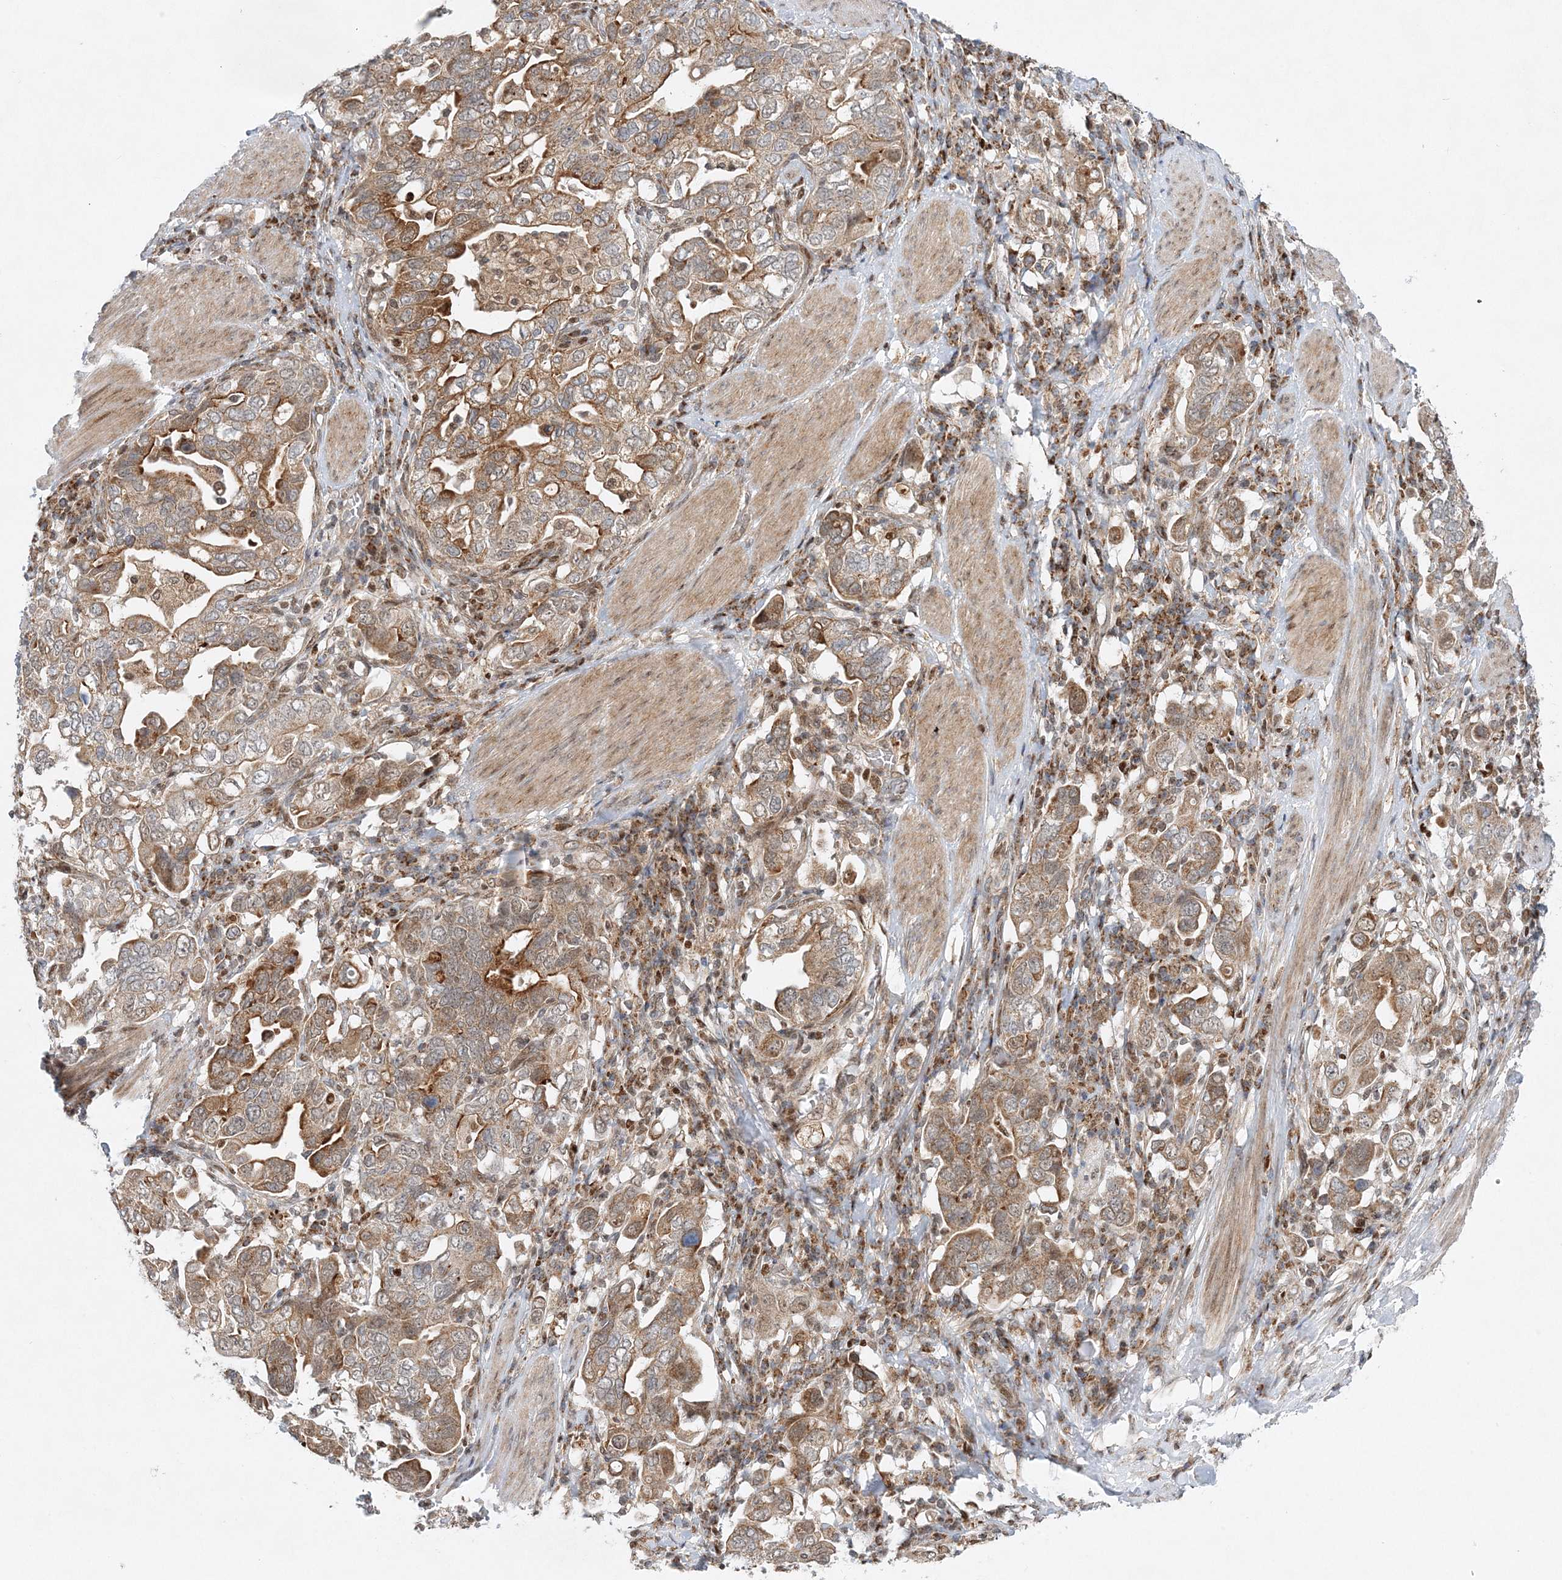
{"staining": {"intensity": "moderate", "quantity": ">75%", "location": "cytoplasmic/membranous"}, "tissue": "stomach cancer", "cell_type": "Tumor cells", "image_type": "cancer", "snomed": [{"axis": "morphology", "description": "Adenocarcinoma, NOS"}, {"axis": "topography", "description": "Stomach, upper"}], "caption": "Immunohistochemical staining of human adenocarcinoma (stomach) shows medium levels of moderate cytoplasmic/membranous expression in approximately >75% of tumor cells. (Brightfield microscopy of DAB IHC at high magnification).", "gene": "RAB11FIP2", "patient": {"sex": "male", "age": 62}}